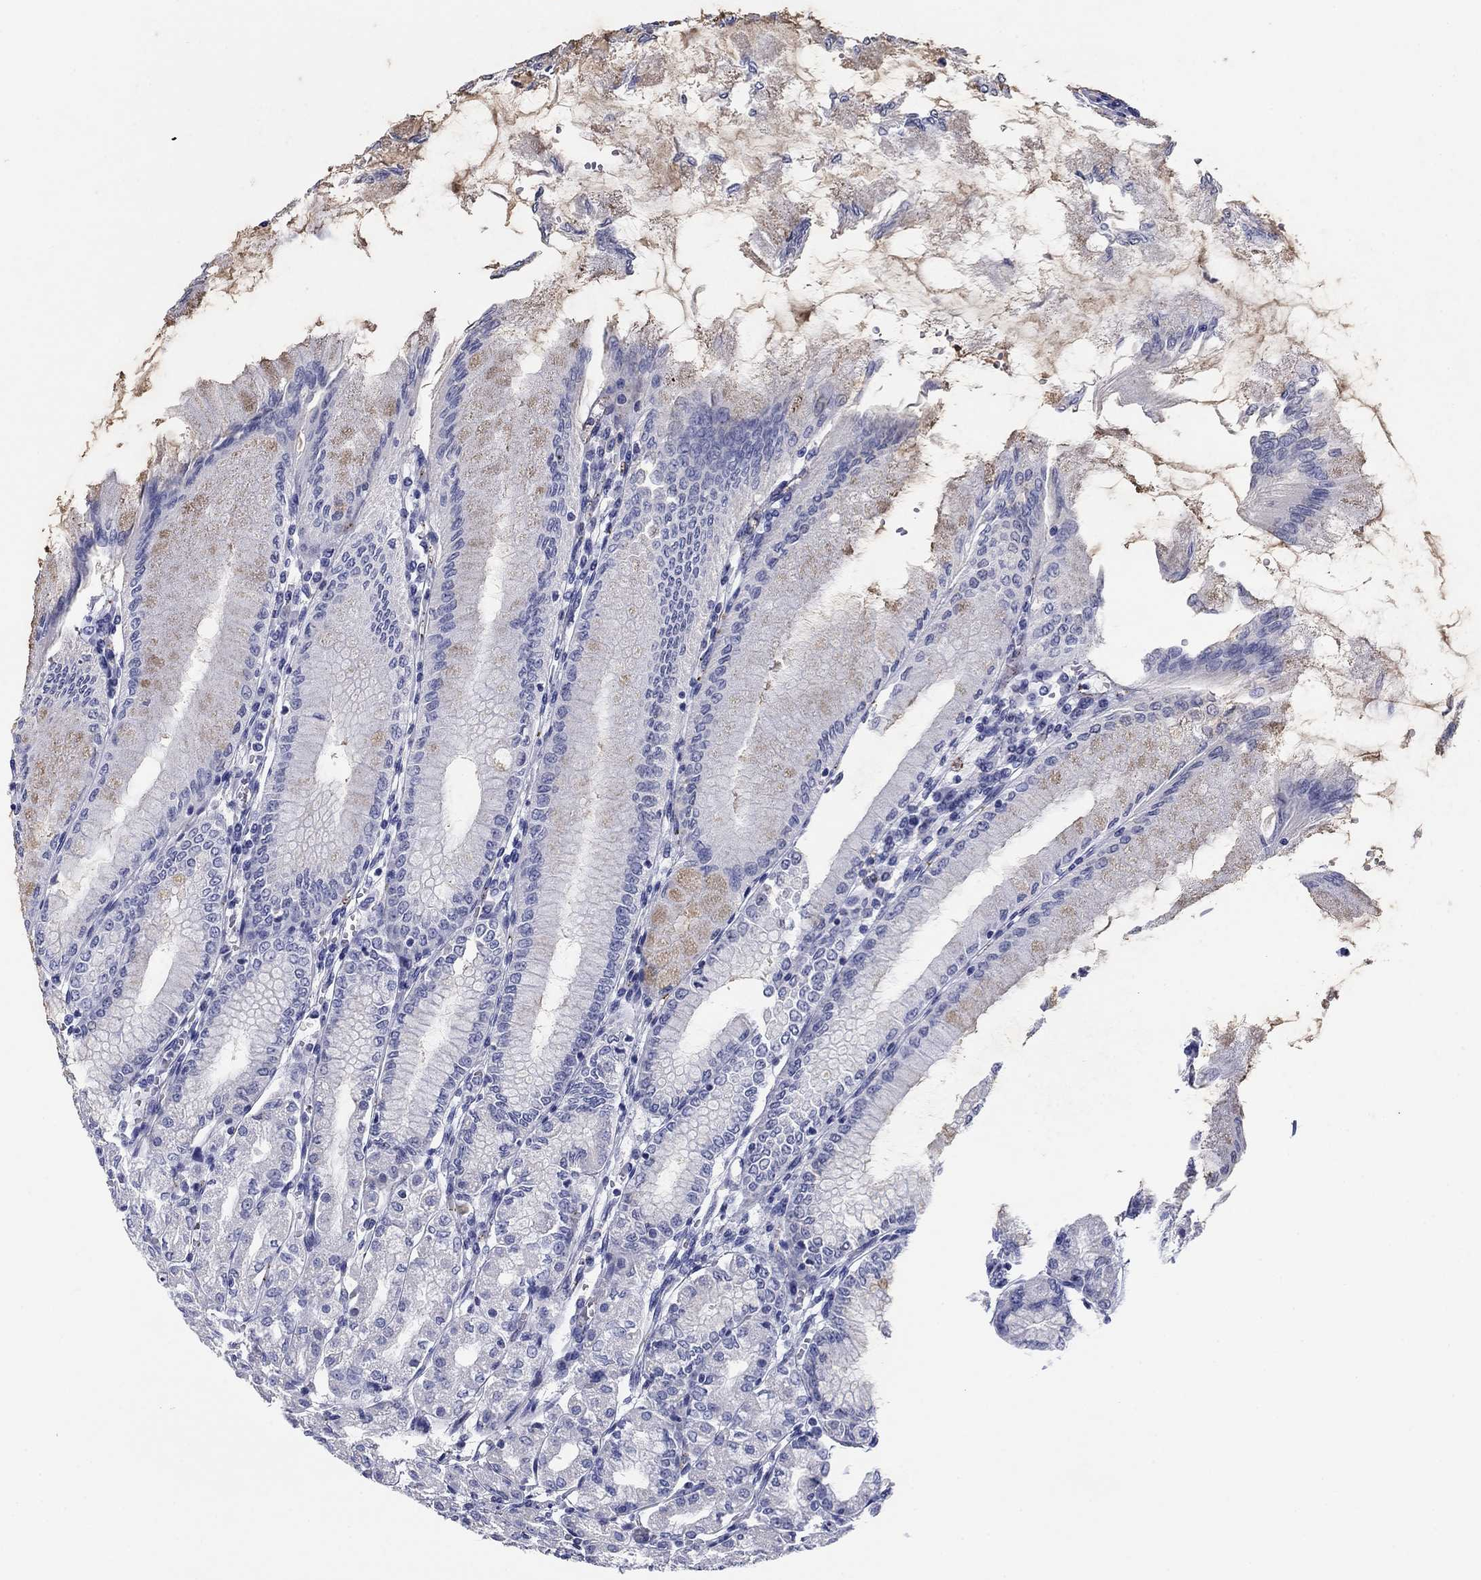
{"staining": {"intensity": "negative", "quantity": "none", "location": "none"}, "tissue": "stomach", "cell_type": "Glandular cells", "image_type": "normal", "snomed": [{"axis": "morphology", "description": "Normal tissue, NOS"}, {"axis": "topography", "description": "Skeletal muscle"}, {"axis": "topography", "description": "Stomach"}], "caption": "Immunohistochemistry (IHC) photomicrograph of unremarkable stomach stained for a protein (brown), which displays no staining in glandular cells. Brightfield microscopy of IHC stained with DAB (brown) and hematoxylin (blue), captured at high magnification.", "gene": "KCNH1", "patient": {"sex": "female", "age": 57}}